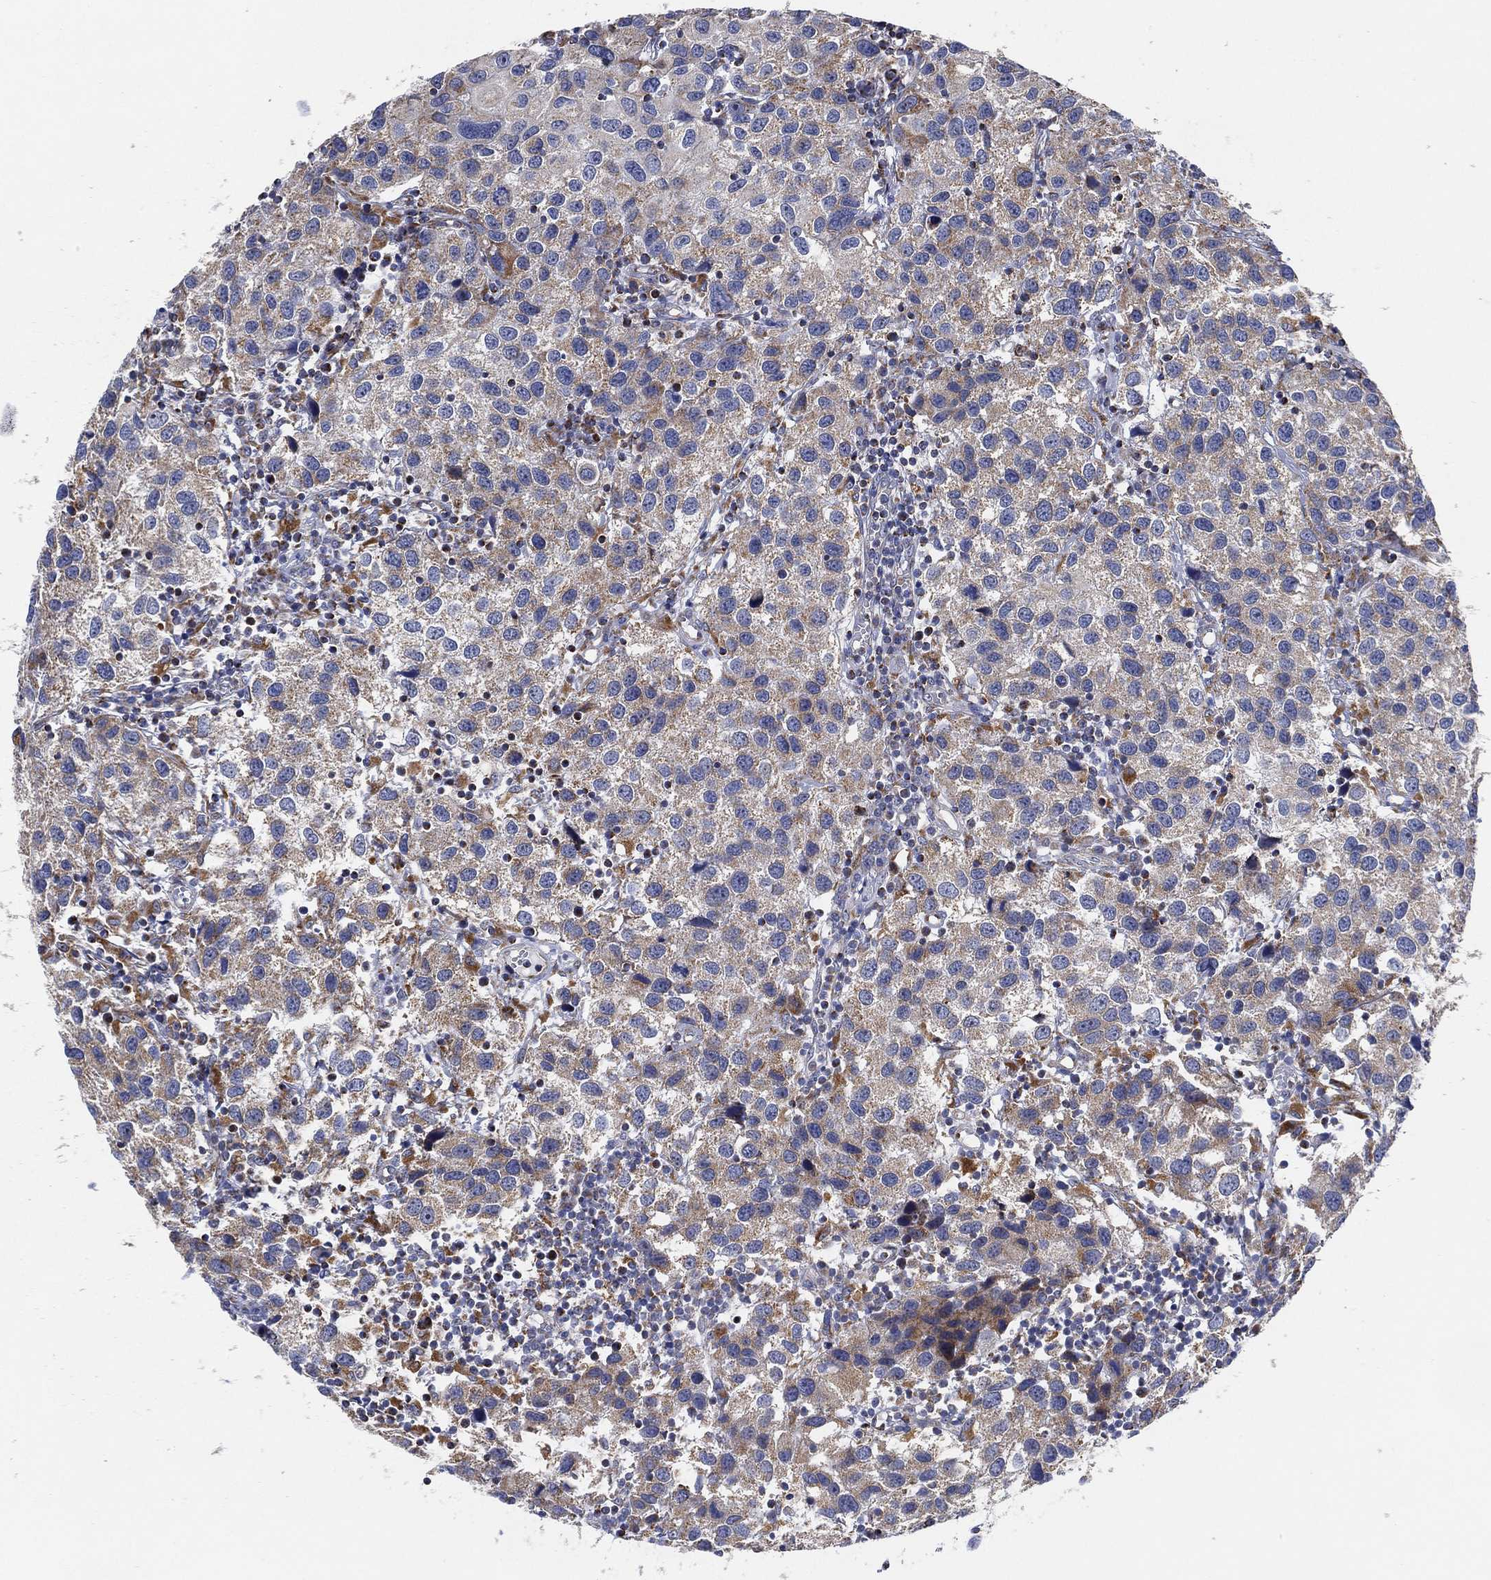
{"staining": {"intensity": "moderate", "quantity": "<25%", "location": "cytoplasmic/membranous"}, "tissue": "urothelial cancer", "cell_type": "Tumor cells", "image_type": "cancer", "snomed": [{"axis": "morphology", "description": "Urothelial carcinoma, High grade"}, {"axis": "topography", "description": "Urinary bladder"}], "caption": "Moderate cytoplasmic/membranous protein staining is appreciated in about <25% of tumor cells in urothelial cancer.", "gene": "GCAT", "patient": {"sex": "male", "age": 79}}